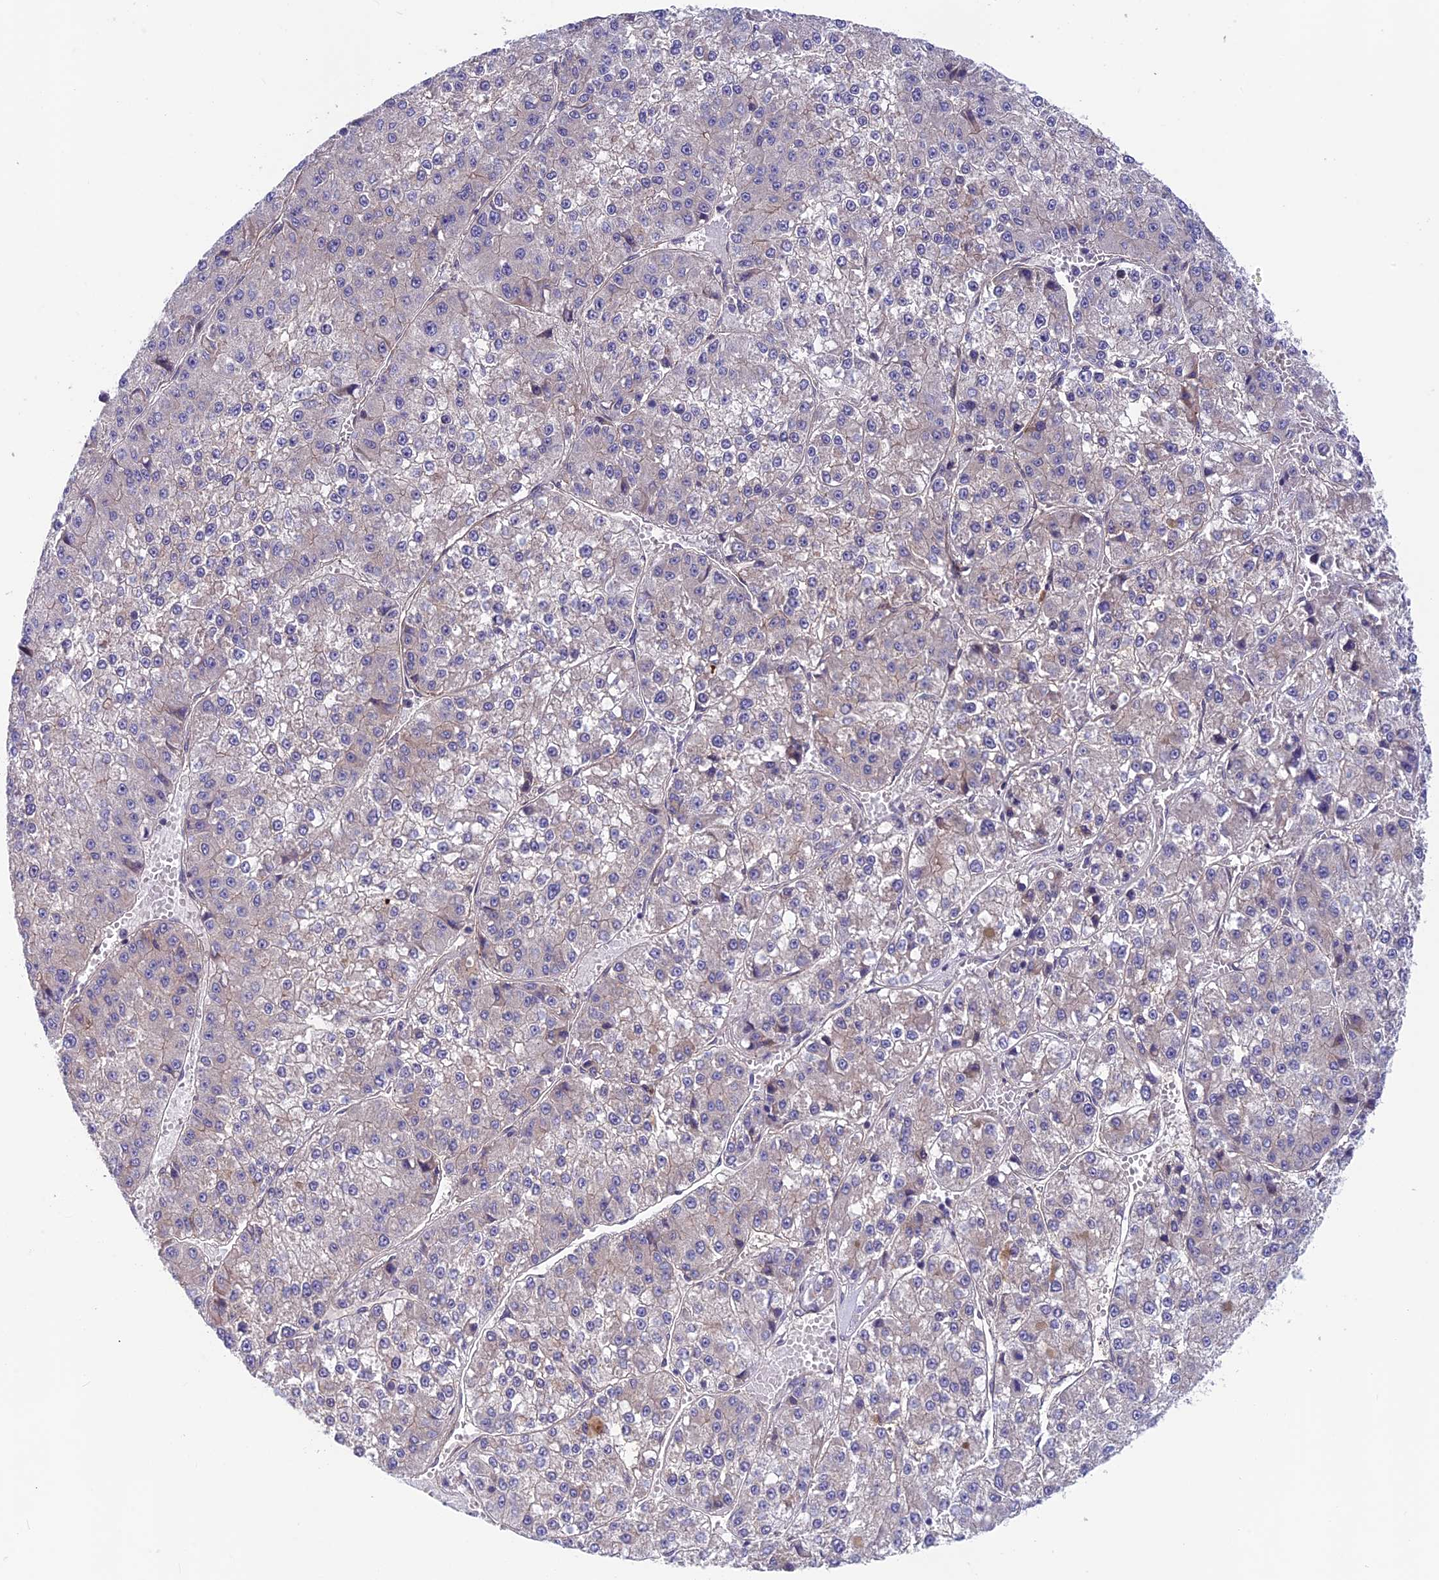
{"staining": {"intensity": "weak", "quantity": "<25%", "location": "cytoplasmic/membranous"}, "tissue": "liver cancer", "cell_type": "Tumor cells", "image_type": "cancer", "snomed": [{"axis": "morphology", "description": "Carcinoma, Hepatocellular, NOS"}, {"axis": "topography", "description": "Liver"}], "caption": "This is a image of immunohistochemistry staining of liver cancer, which shows no staining in tumor cells. (Brightfield microscopy of DAB (3,3'-diaminobenzidine) immunohistochemistry at high magnification).", "gene": "FKBPL", "patient": {"sex": "female", "age": 73}}